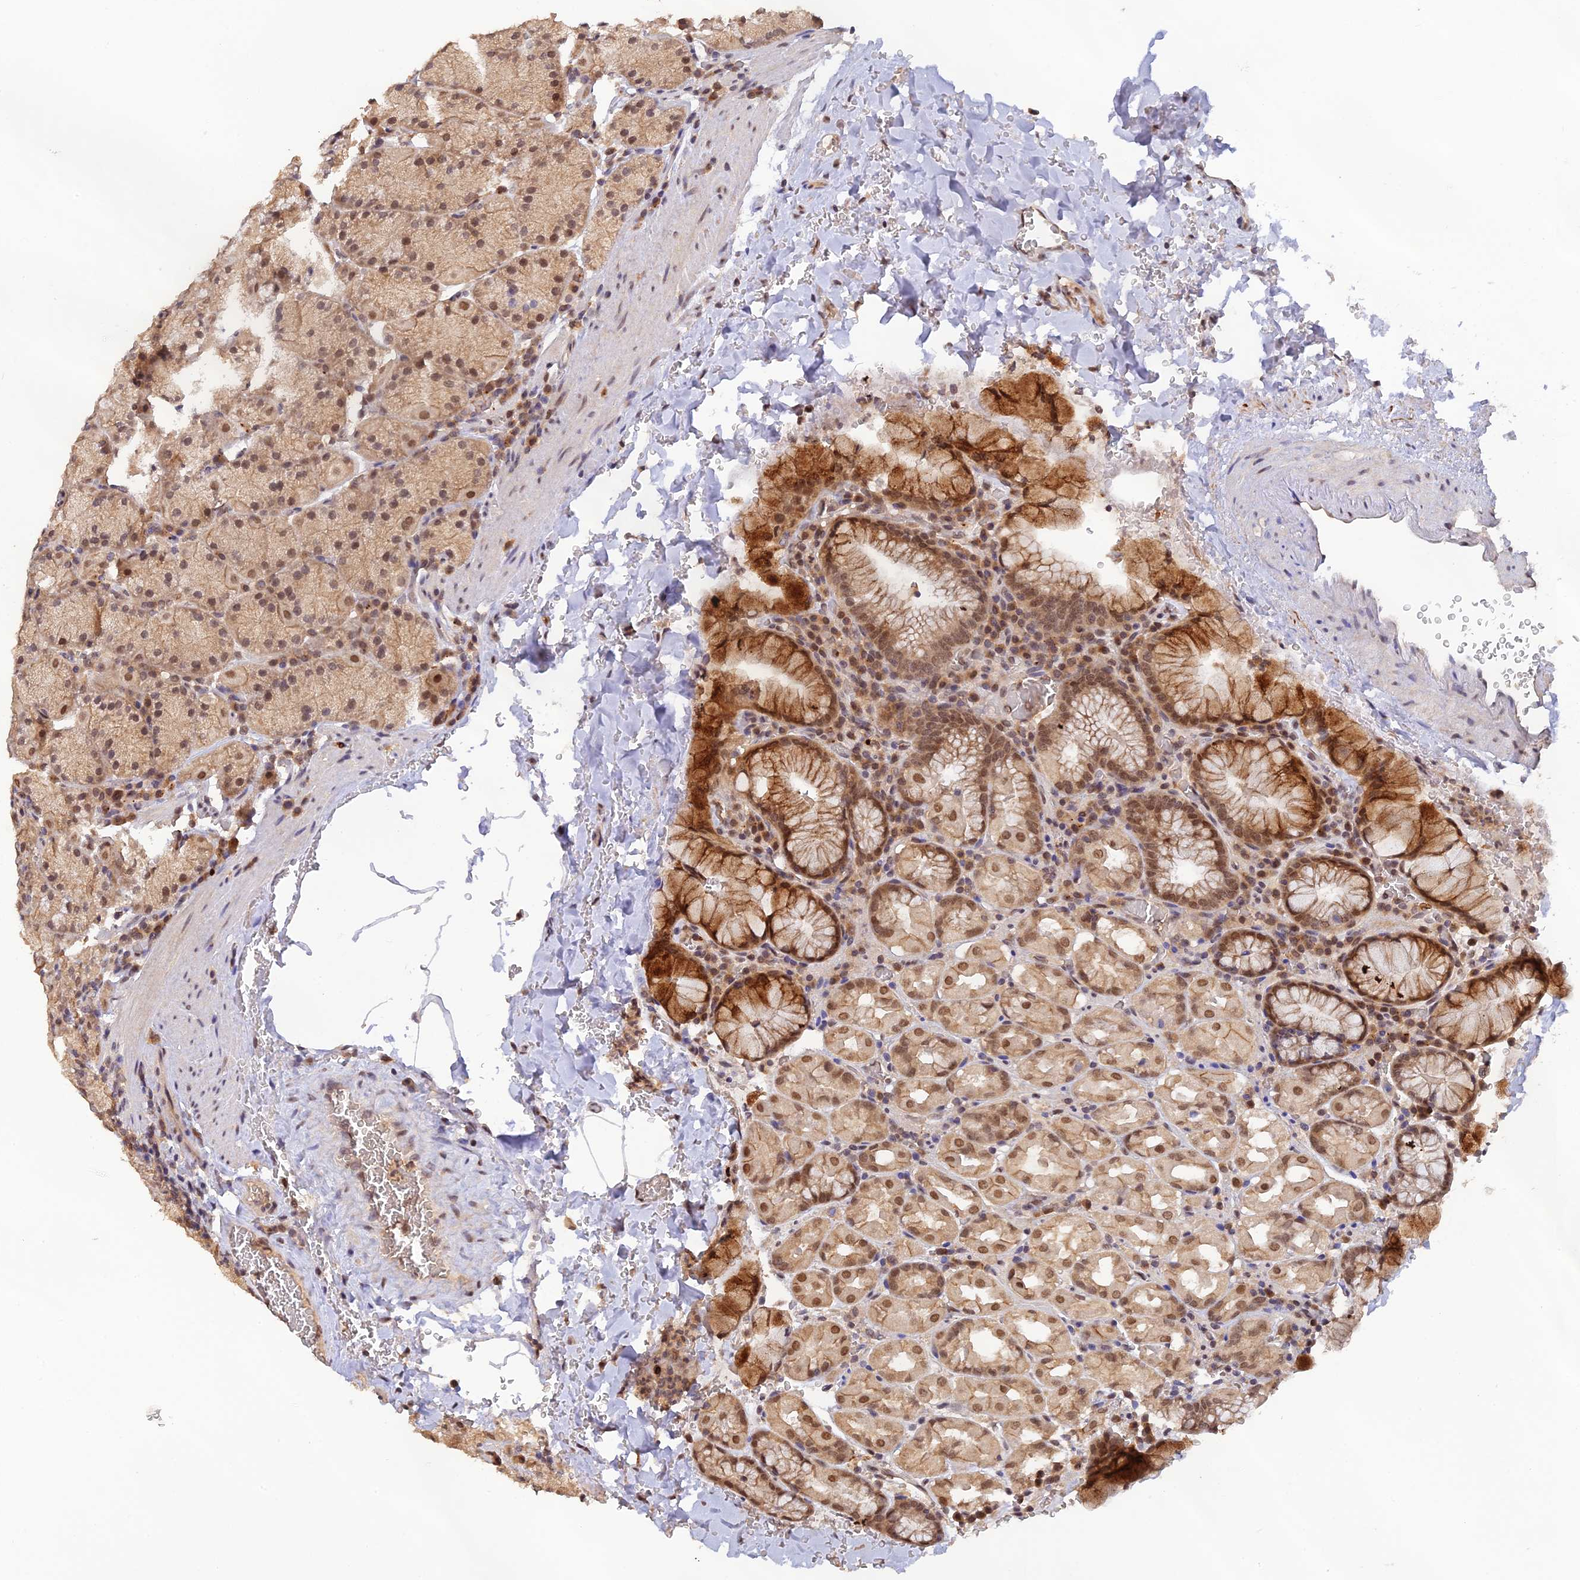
{"staining": {"intensity": "strong", "quantity": "25%-75%", "location": "cytoplasmic/membranous,nuclear"}, "tissue": "stomach", "cell_type": "Glandular cells", "image_type": "normal", "snomed": [{"axis": "morphology", "description": "Normal tissue, NOS"}, {"axis": "topography", "description": "Stomach, upper"}, {"axis": "topography", "description": "Stomach, lower"}], "caption": "The histopathology image reveals staining of unremarkable stomach, revealing strong cytoplasmic/membranous,nuclear protein expression (brown color) within glandular cells. (brown staining indicates protein expression, while blue staining denotes nuclei).", "gene": "ZNF436", "patient": {"sex": "male", "age": 80}}